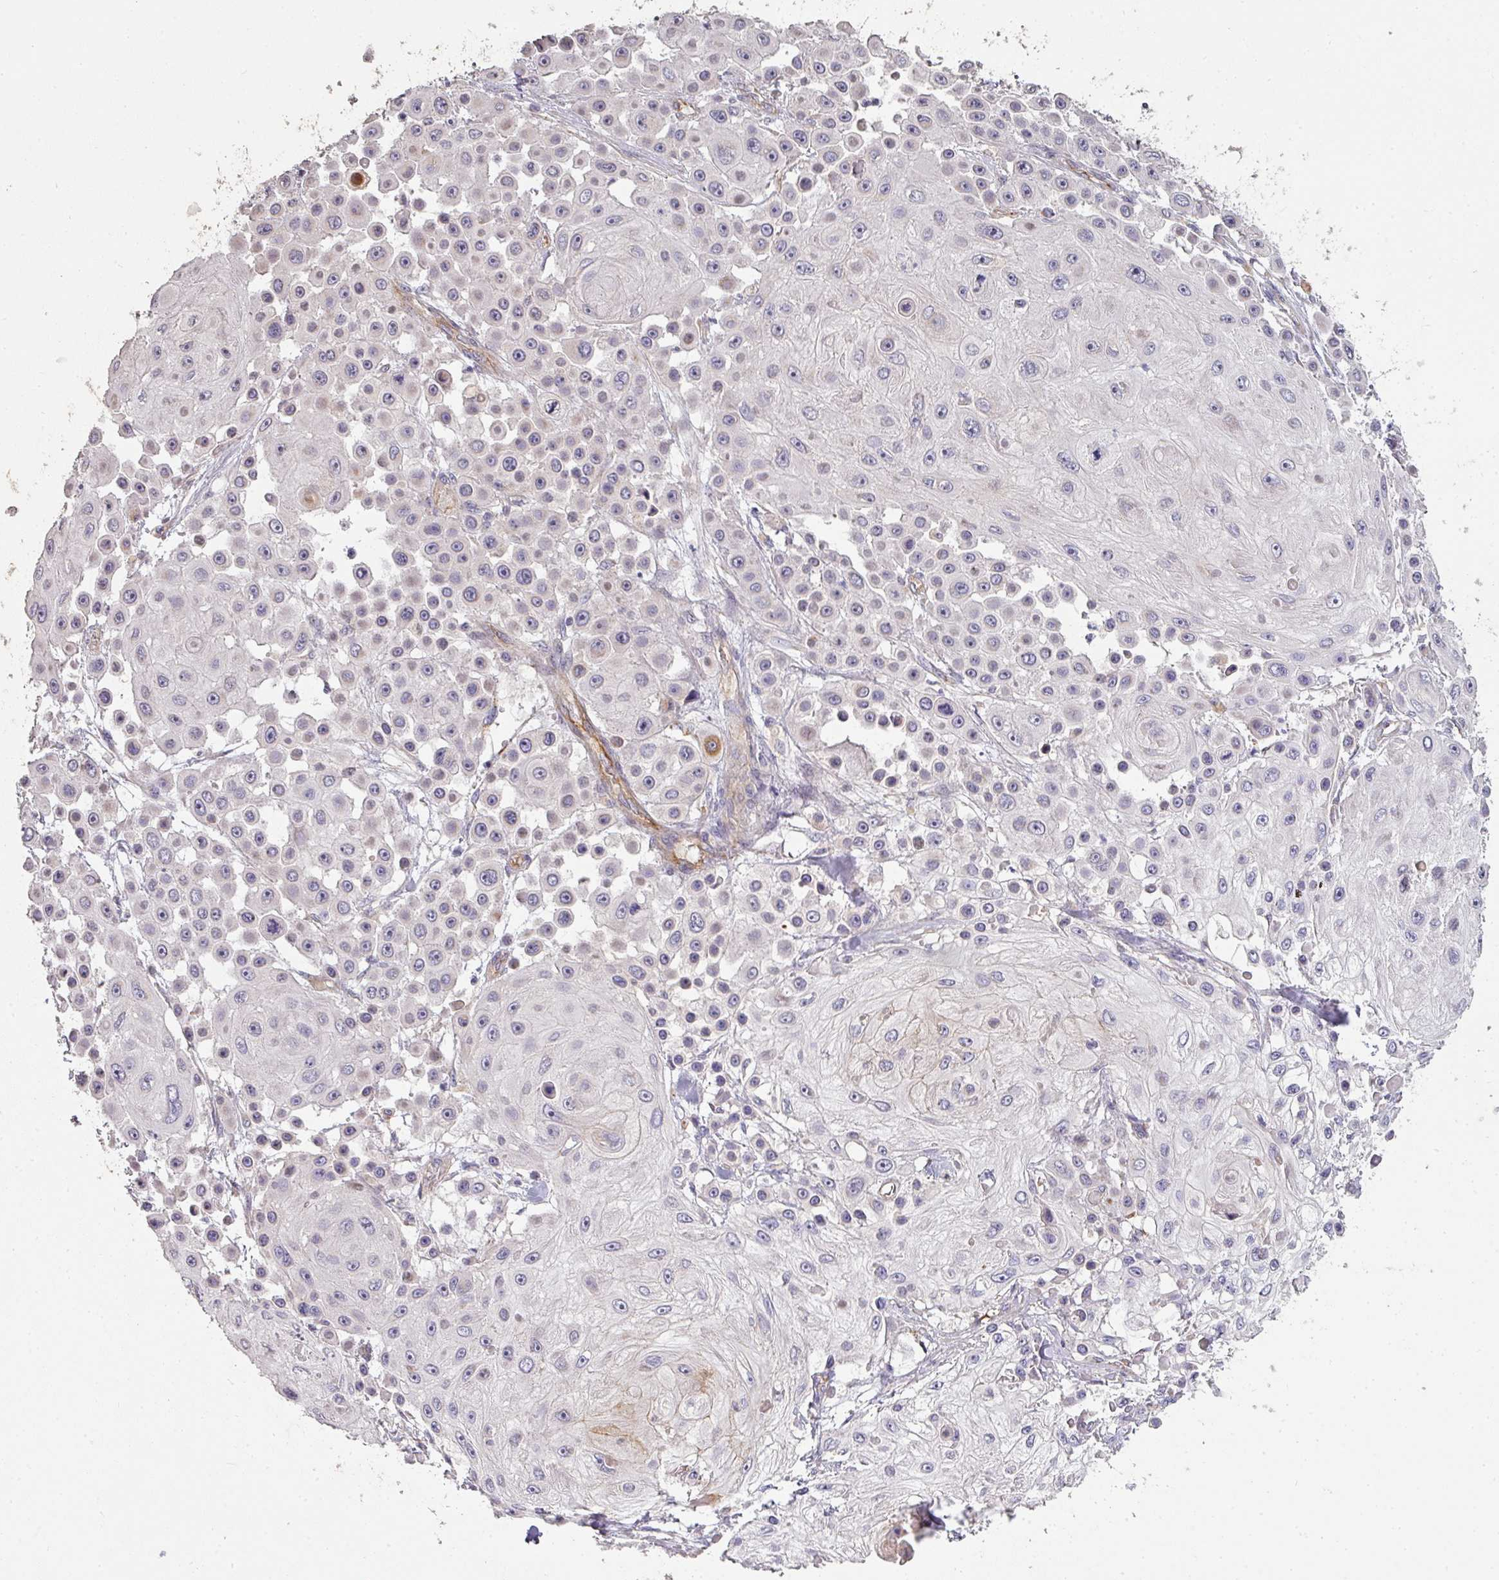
{"staining": {"intensity": "negative", "quantity": "none", "location": "none"}, "tissue": "skin cancer", "cell_type": "Tumor cells", "image_type": "cancer", "snomed": [{"axis": "morphology", "description": "Squamous cell carcinoma, NOS"}, {"axis": "topography", "description": "Skin"}], "caption": "IHC of squamous cell carcinoma (skin) reveals no positivity in tumor cells. The staining was performed using DAB (3,3'-diaminobenzidine) to visualize the protein expression in brown, while the nuclei were stained in blue with hematoxylin (Magnification: 20x).", "gene": "PCDH1", "patient": {"sex": "male", "age": 67}}